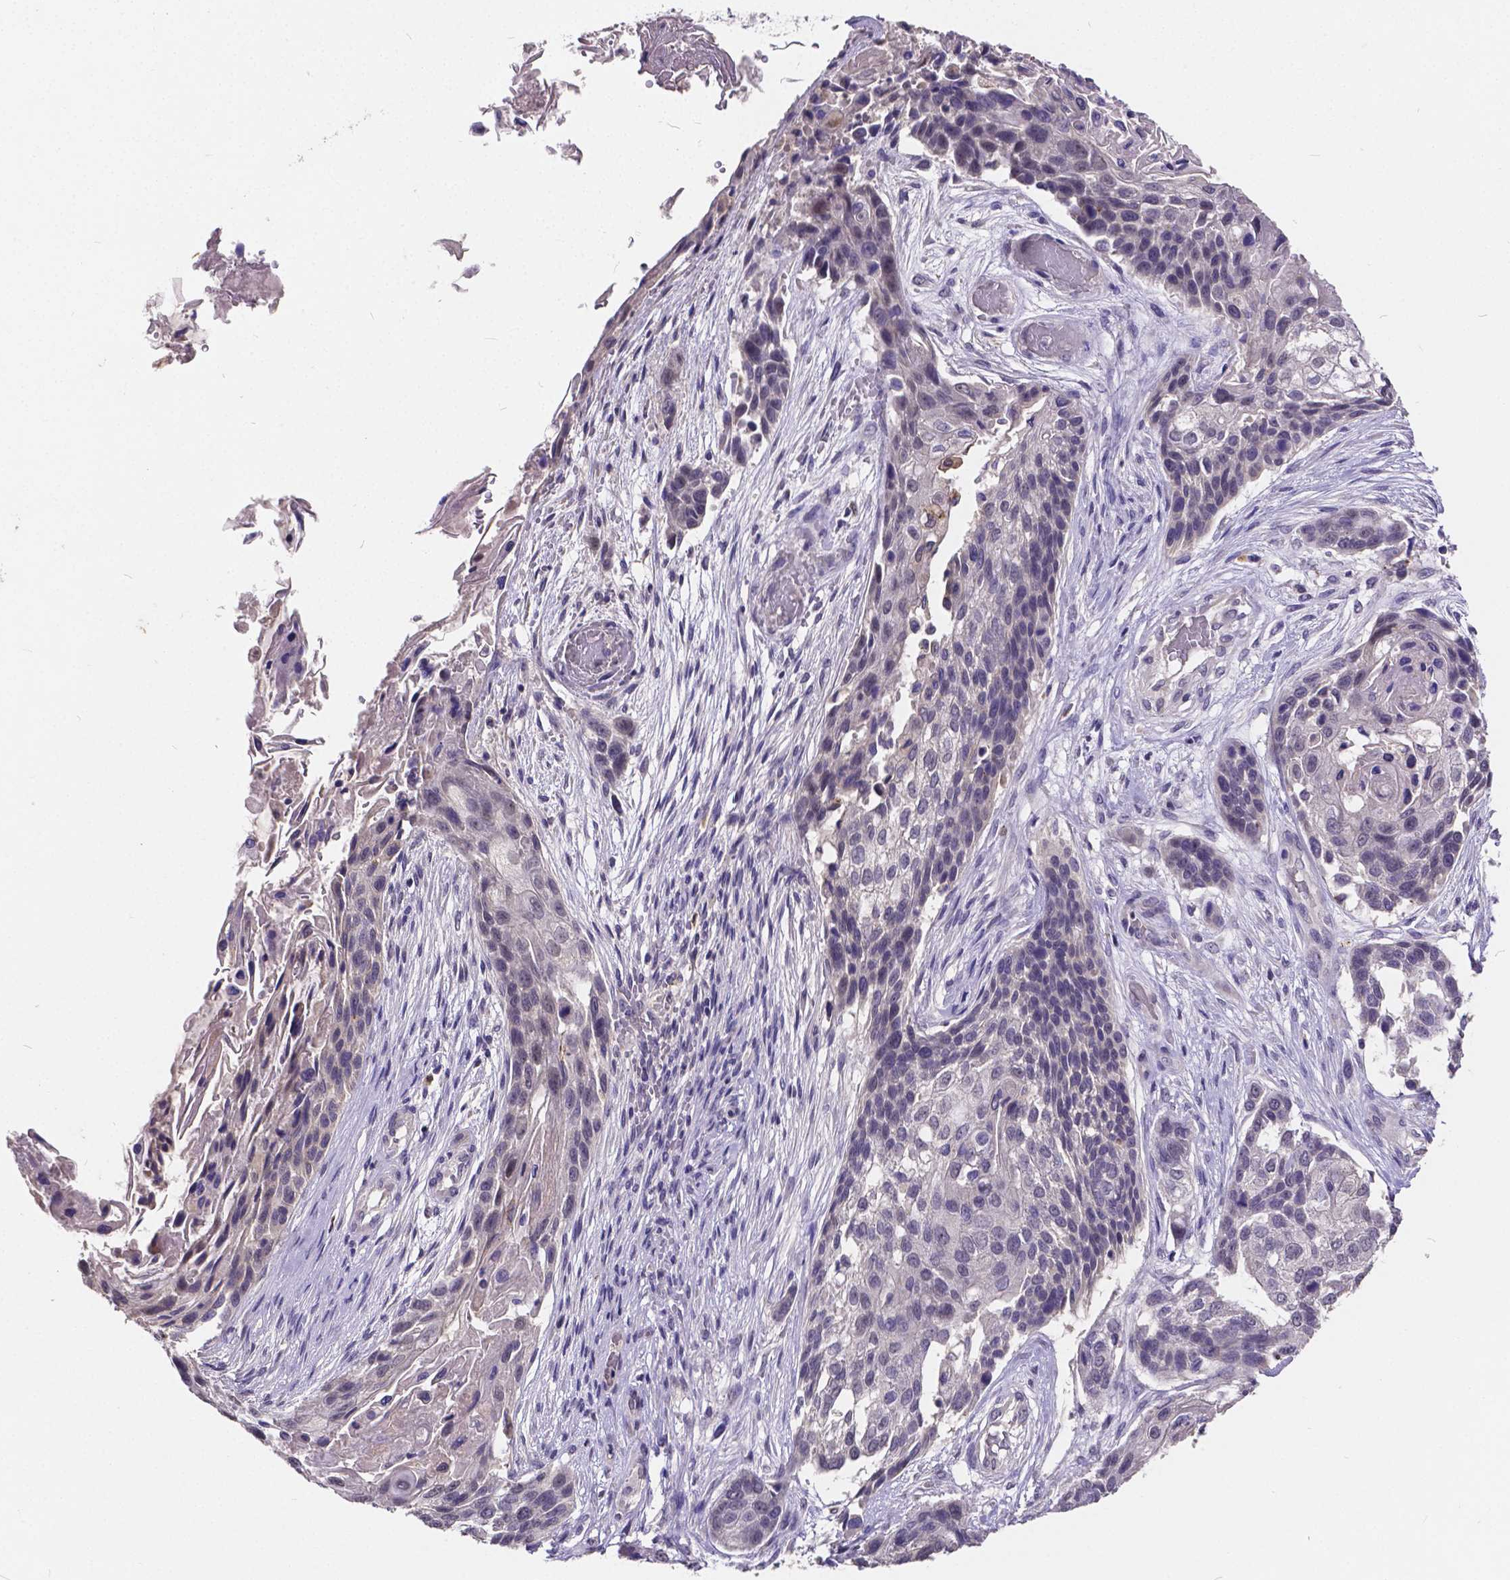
{"staining": {"intensity": "negative", "quantity": "none", "location": "none"}, "tissue": "lung cancer", "cell_type": "Tumor cells", "image_type": "cancer", "snomed": [{"axis": "morphology", "description": "Squamous cell carcinoma, NOS"}, {"axis": "topography", "description": "Lung"}], "caption": "Micrograph shows no significant protein expression in tumor cells of lung cancer (squamous cell carcinoma).", "gene": "CTNNA2", "patient": {"sex": "male", "age": 69}}